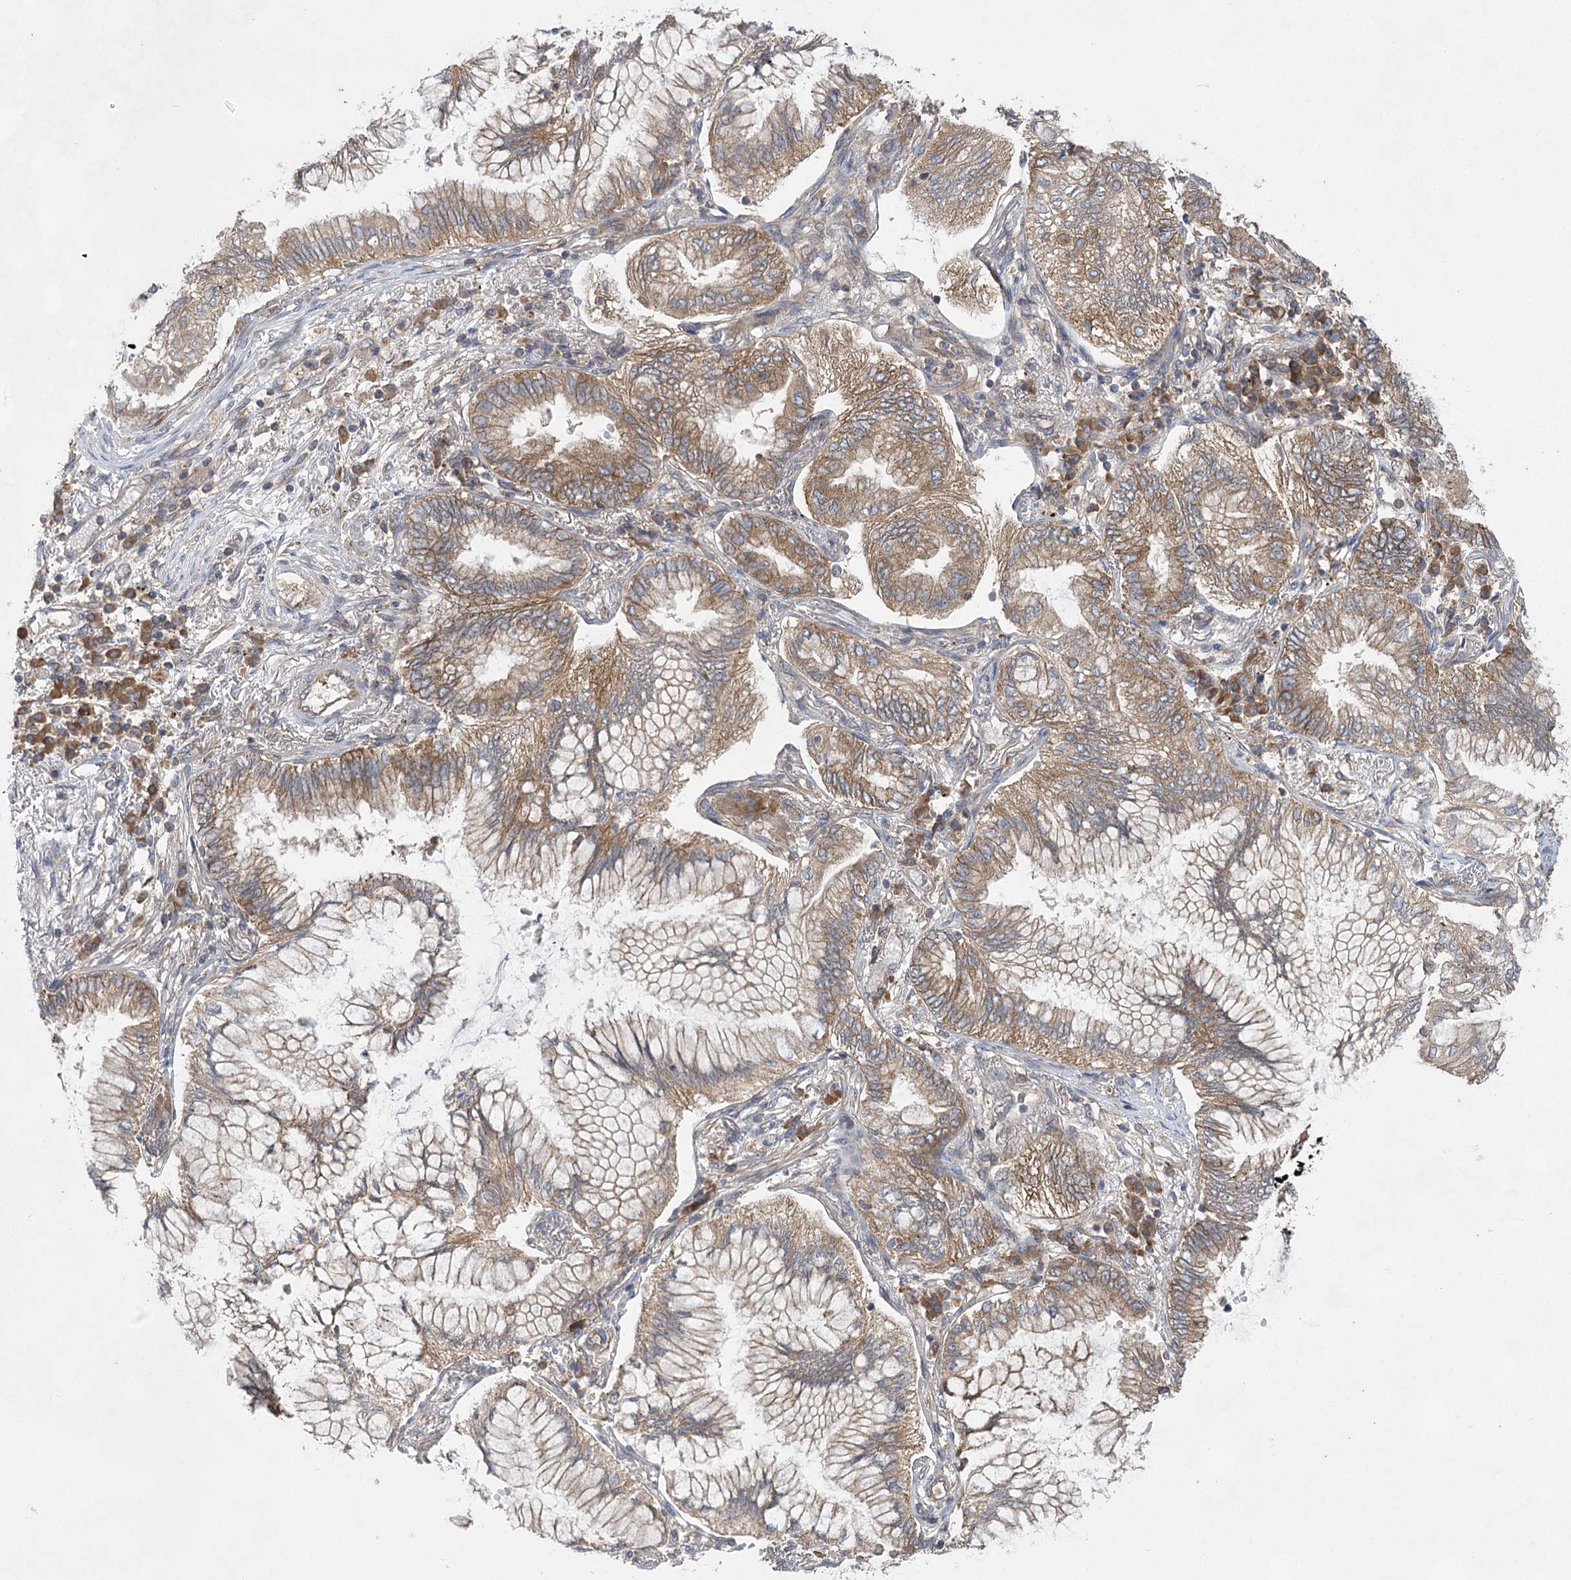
{"staining": {"intensity": "moderate", "quantity": ">75%", "location": "cytoplasmic/membranous"}, "tissue": "lung cancer", "cell_type": "Tumor cells", "image_type": "cancer", "snomed": [{"axis": "morphology", "description": "Adenocarcinoma, NOS"}, {"axis": "topography", "description": "Lung"}], "caption": "DAB (3,3'-diaminobenzidine) immunohistochemical staining of human adenocarcinoma (lung) displays moderate cytoplasmic/membranous protein expression in about >75% of tumor cells.", "gene": "EIF3A", "patient": {"sex": "female", "age": 70}}